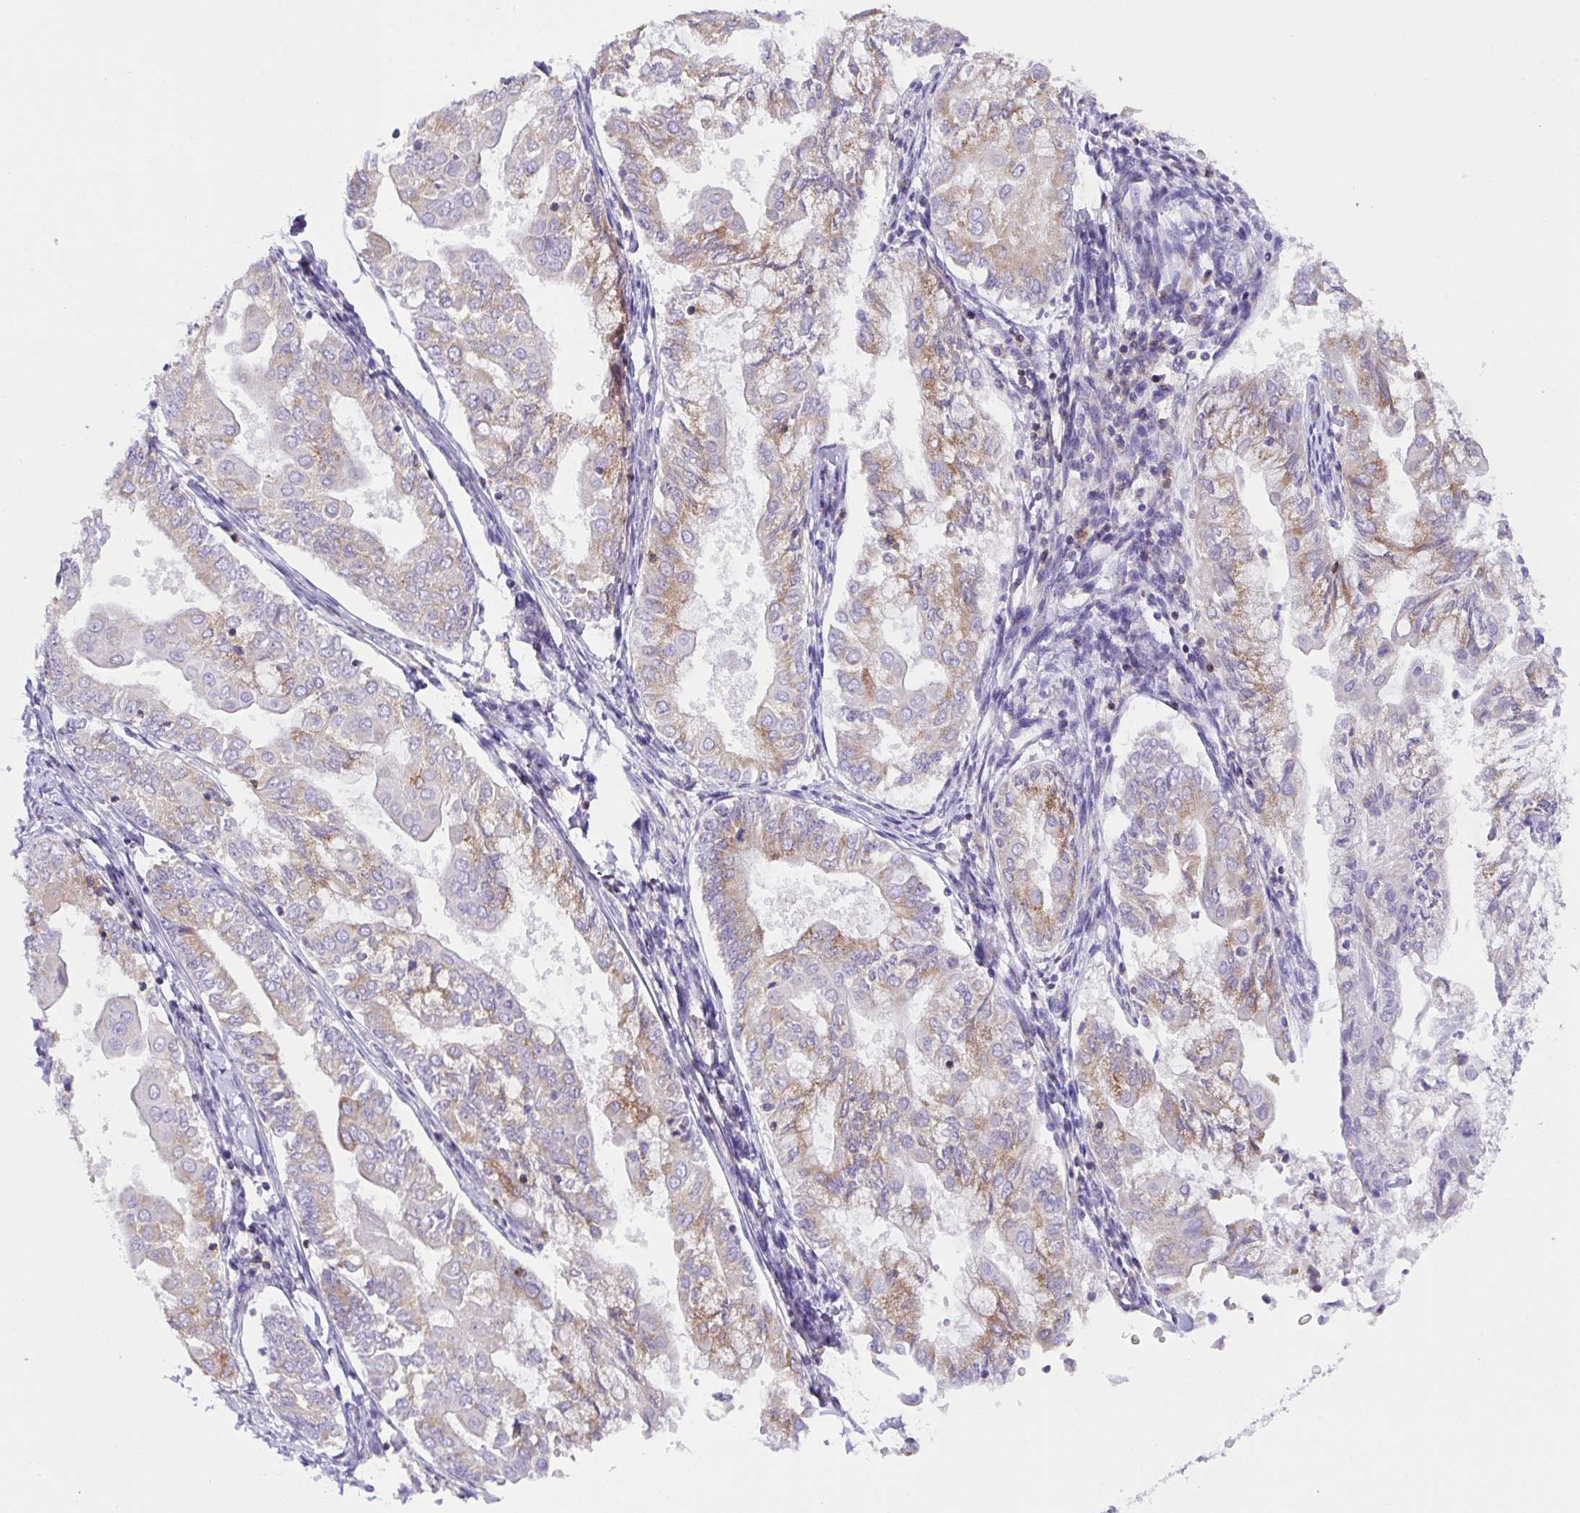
{"staining": {"intensity": "weak", "quantity": "25%-75%", "location": "cytoplasmic/membranous"}, "tissue": "endometrial cancer", "cell_type": "Tumor cells", "image_type": "cancer", "snomed": [{"axis": "morphology", "description": "Adenocarcinoma, NOS"}, {"axis": "topography", "description": "Endometrium"}], "caption": "IHC of human endometrial cancer (adenocarcinoma) demonstrates low levels of weak cytoplasmic/membranous staining in about 25%-75% of tumor cells.", "gene": "MIA3", "patient": {"sex": "female", "age": 68}}